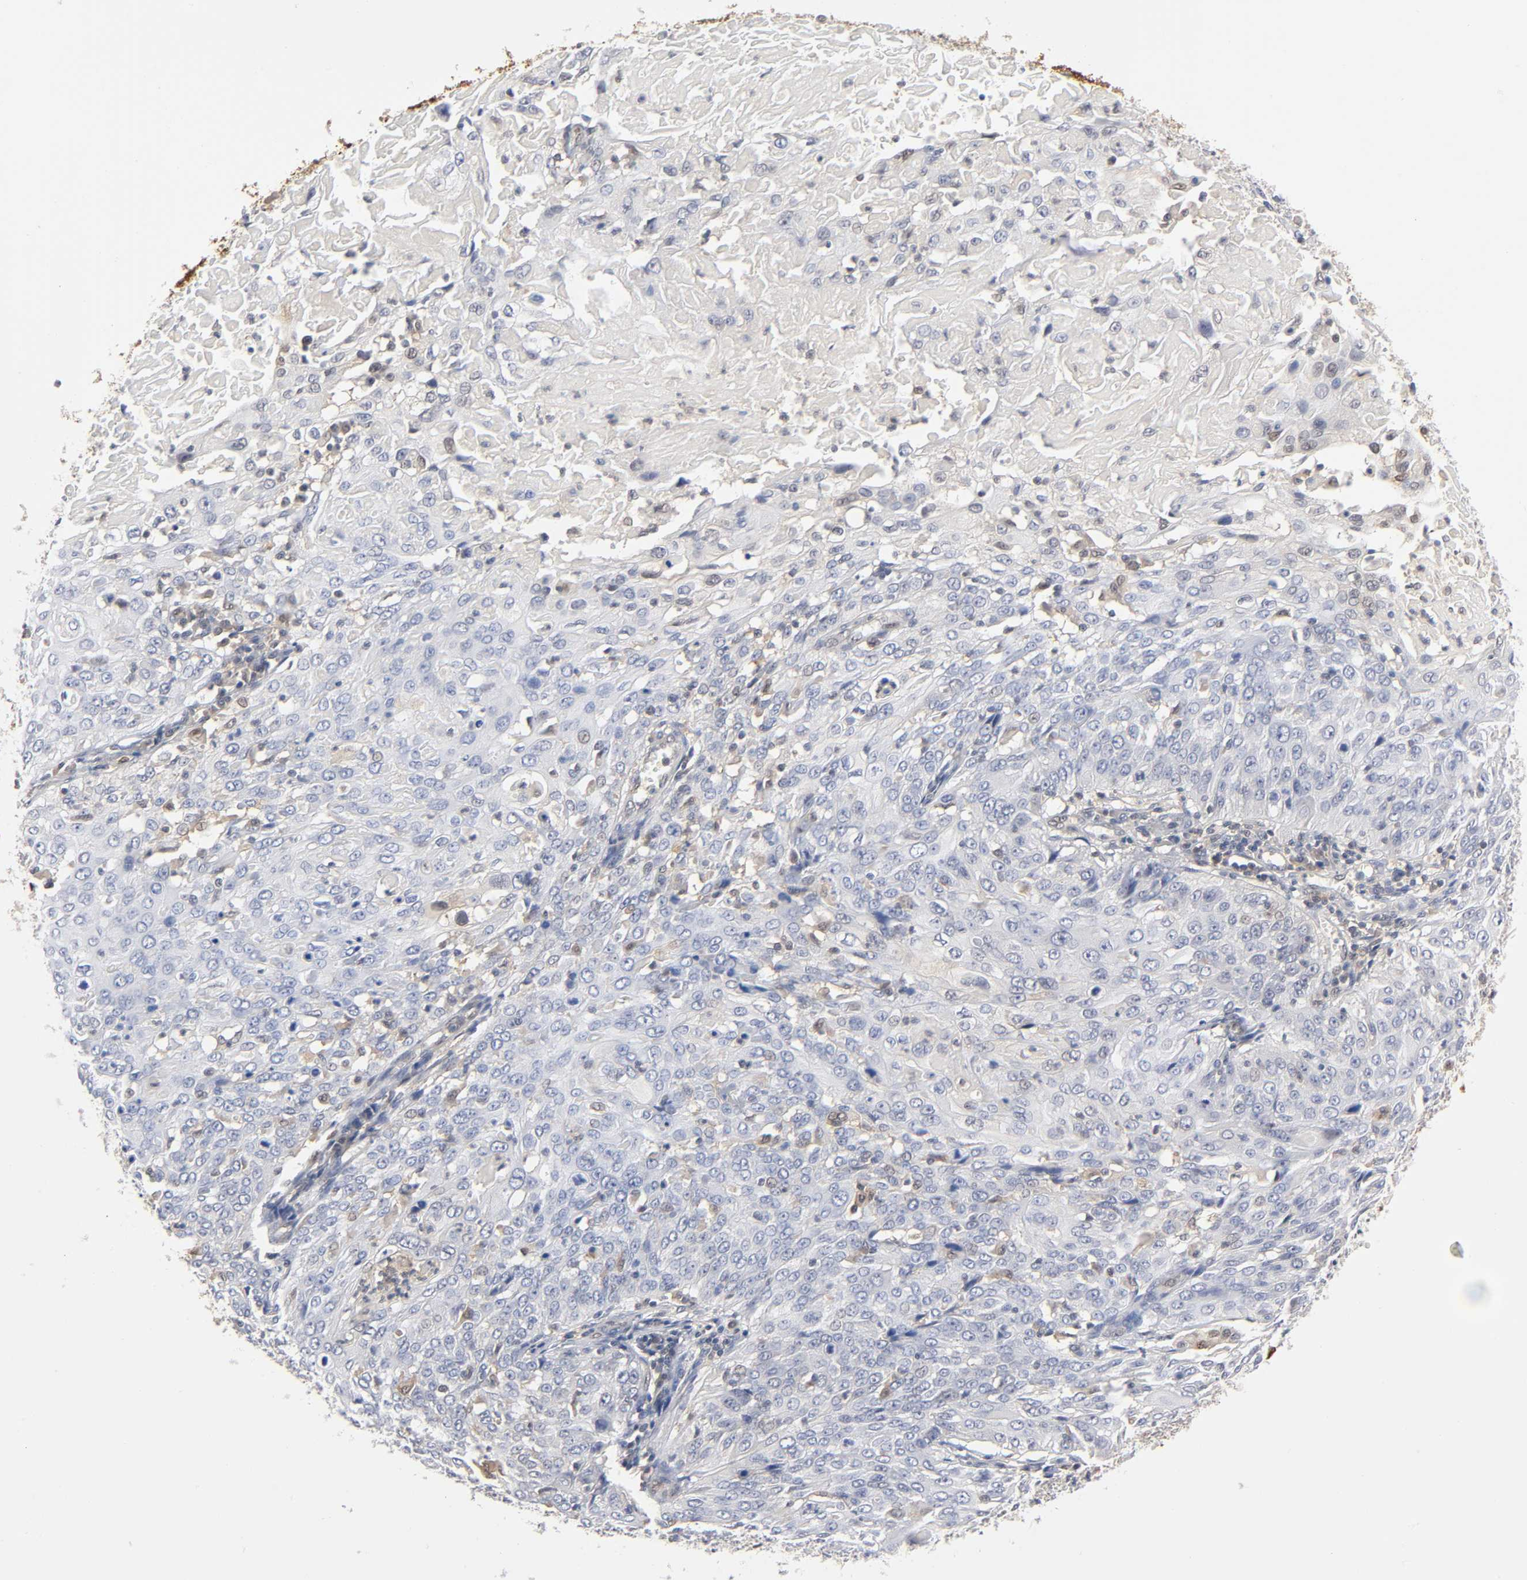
{"staining": {"intensity": "weak", "quantity": "25%-75%", "location": "cytoplasmic/membranous"}, "tissue": "cervical cancer", "cell_type": "Tumor cells", "image_type": "cancer", "snomed": [{"axis": "morphology", "description": "Squamous cell carcinoma, NOS"}, {"axis": "topography", "description": "Cervix"}], "caption": "Cervical cancer stained with a protein marker demonstrates weak staining in tumor cells.", "gene": "DFFB", "patient": {"sex": "female", "age": 39}}